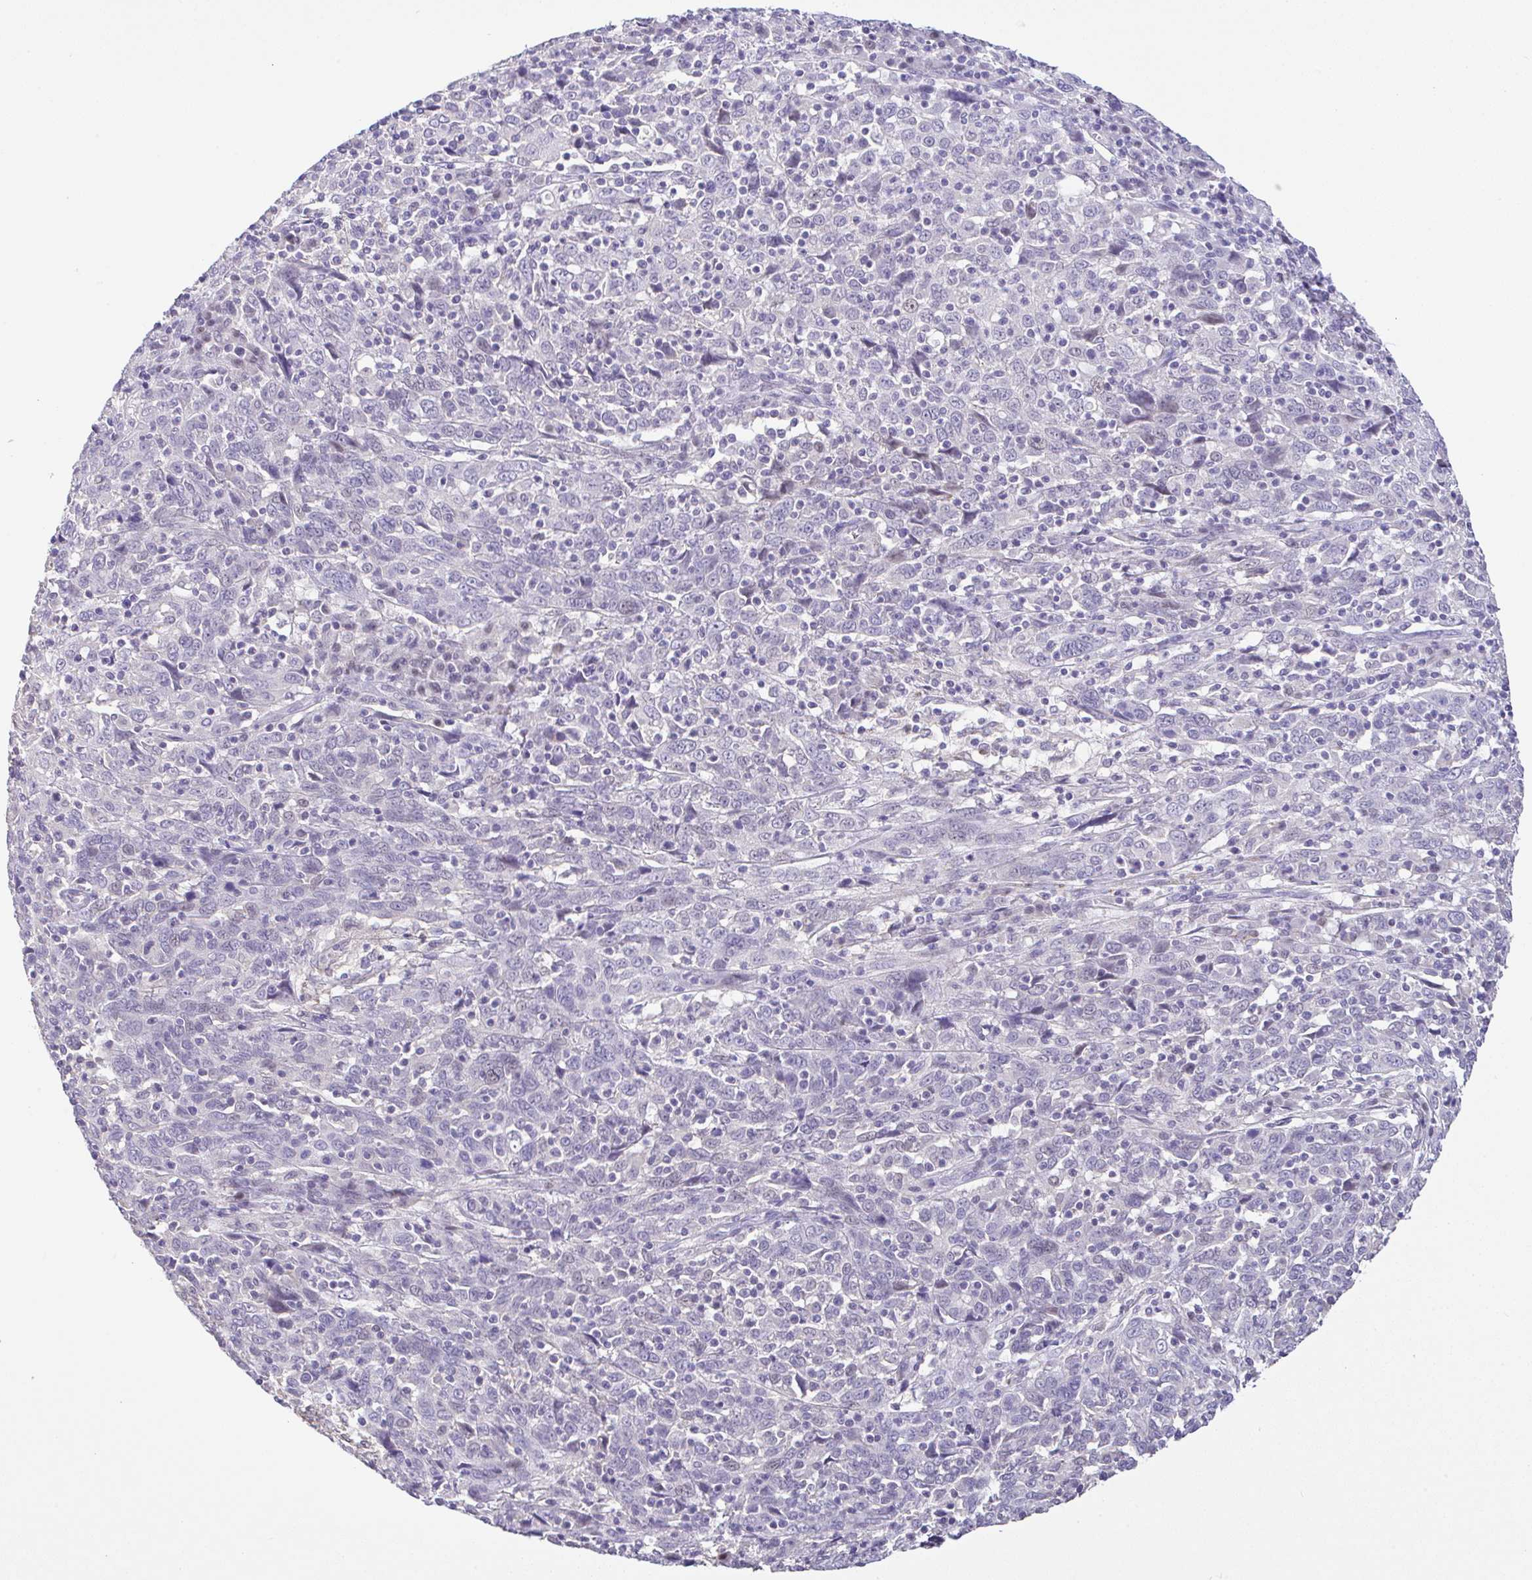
{"staining": {"intensity": "negative", "quantity": "none", "location": "none"}, "tissue": "cervical cancer", "cell_type": "Tumor cells", "image_type": "cancer", "snomed": [{"axis": "morphology", "description": "Squamous cell carcinoma, NOS"}, {"axis": "topography", "description": "Cervix"}], "caption": "A histopathology image of cervical squamous cell carcinoma stained for a protein reveals no brown staining in tumor cells. (DAB immunohistochemistry (IHC) visualized using brightfield microscopy, high magnification).", "gene": "CTU1", "patient": {"sex": "female", "age": 46}}